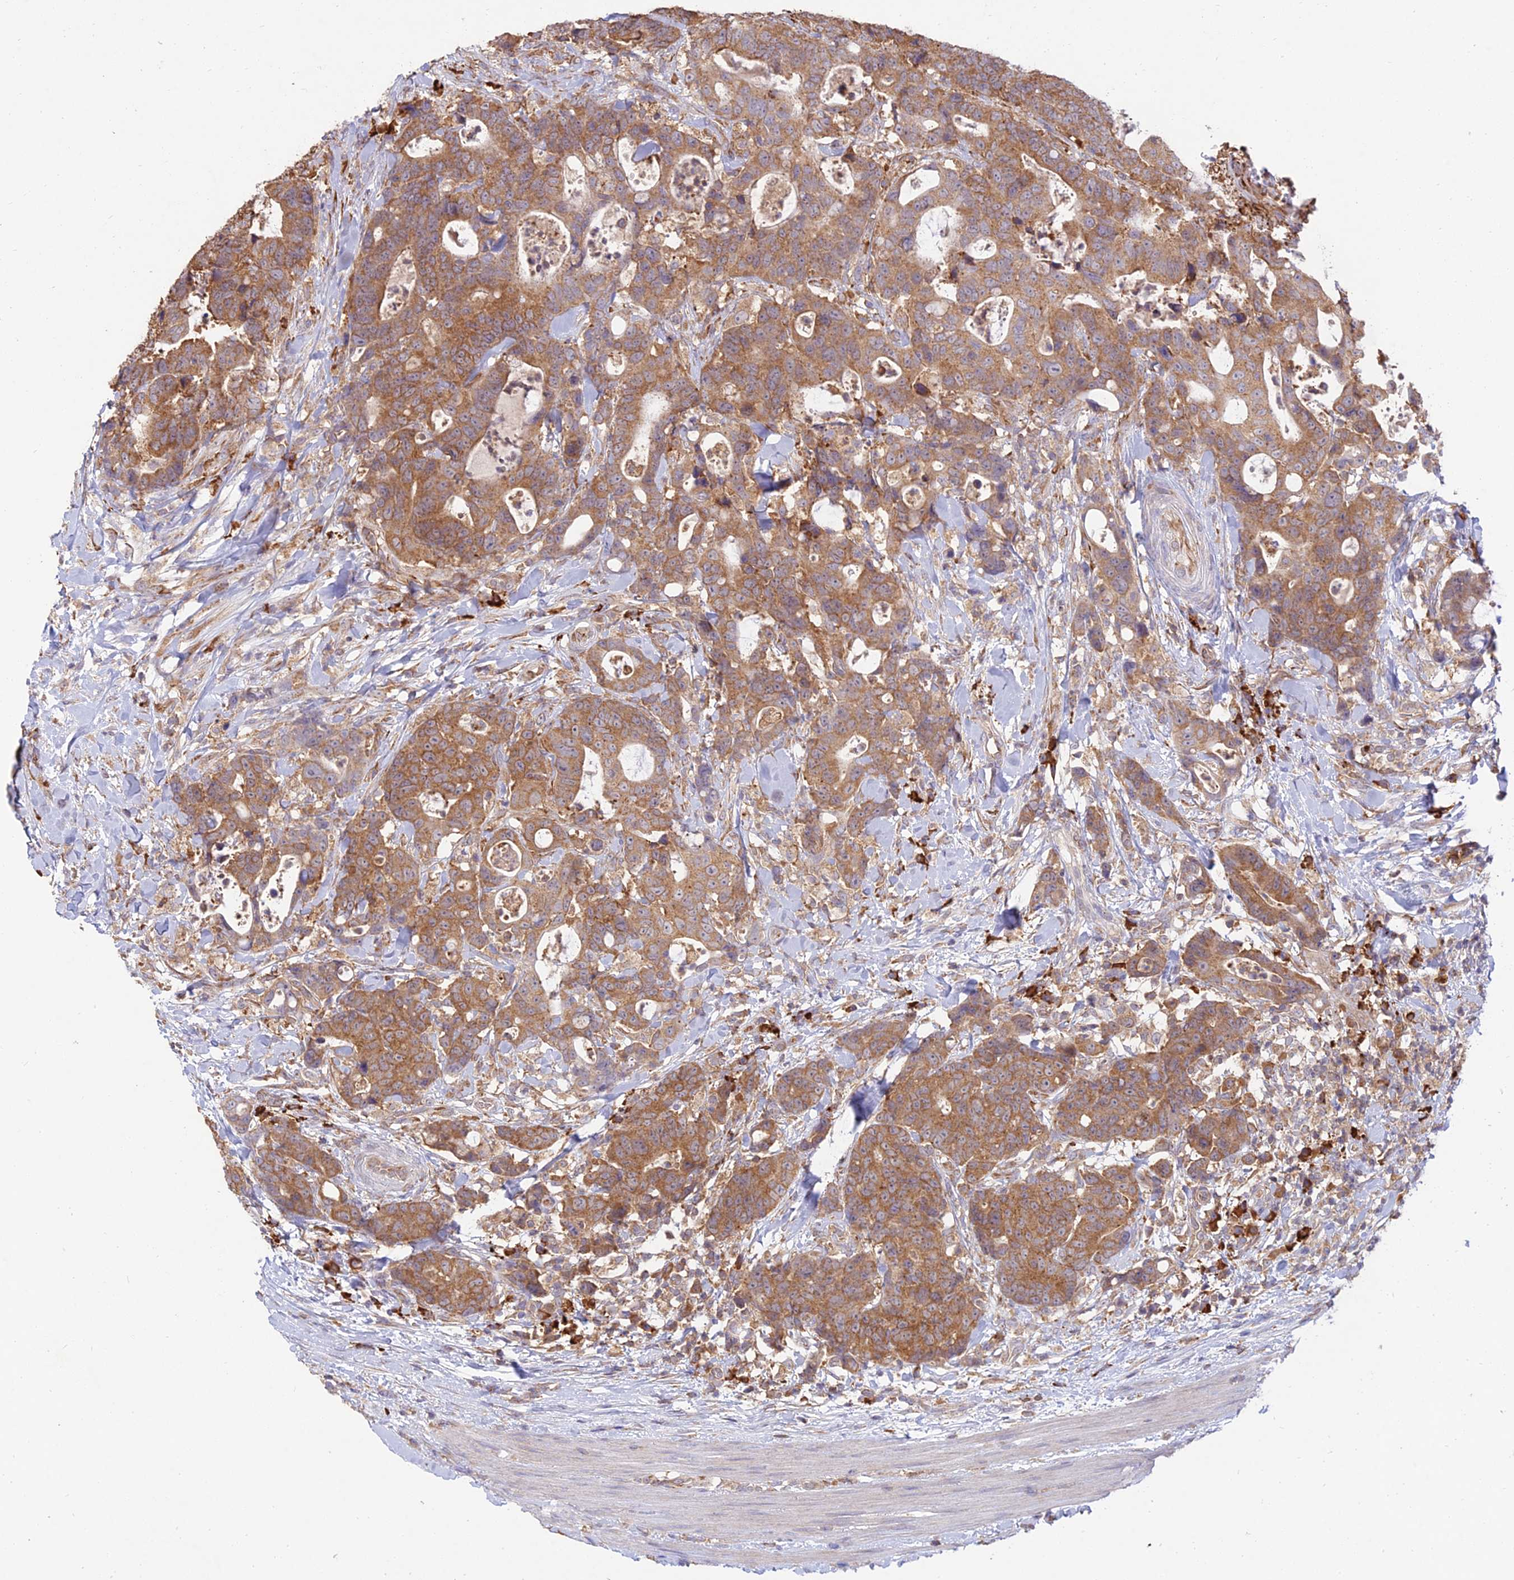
{"staining": {"intensity": "moderate", "quantity": ">75%", "location": "cytoplasmic/membranous"}, "tissue": "colorectal cancer", "cell_type": "Tumor cells", "image_type": "cancer", "snomed": [{"axis": "morphology", "description": "Adenocarcinoma, NOS"}, {"axis": "topography", "description": "Colon"}], "caption": "IHC histopathology image of human colorectal cancer (adenocarcinoma) stained for a protein (brown), which reveals medium levels of moderate cytoplasmic/membranous positivity in approximately >75% of tumor cells.", "gene": "NXNL2", "patient": {"sex": "female", "age": 82}}